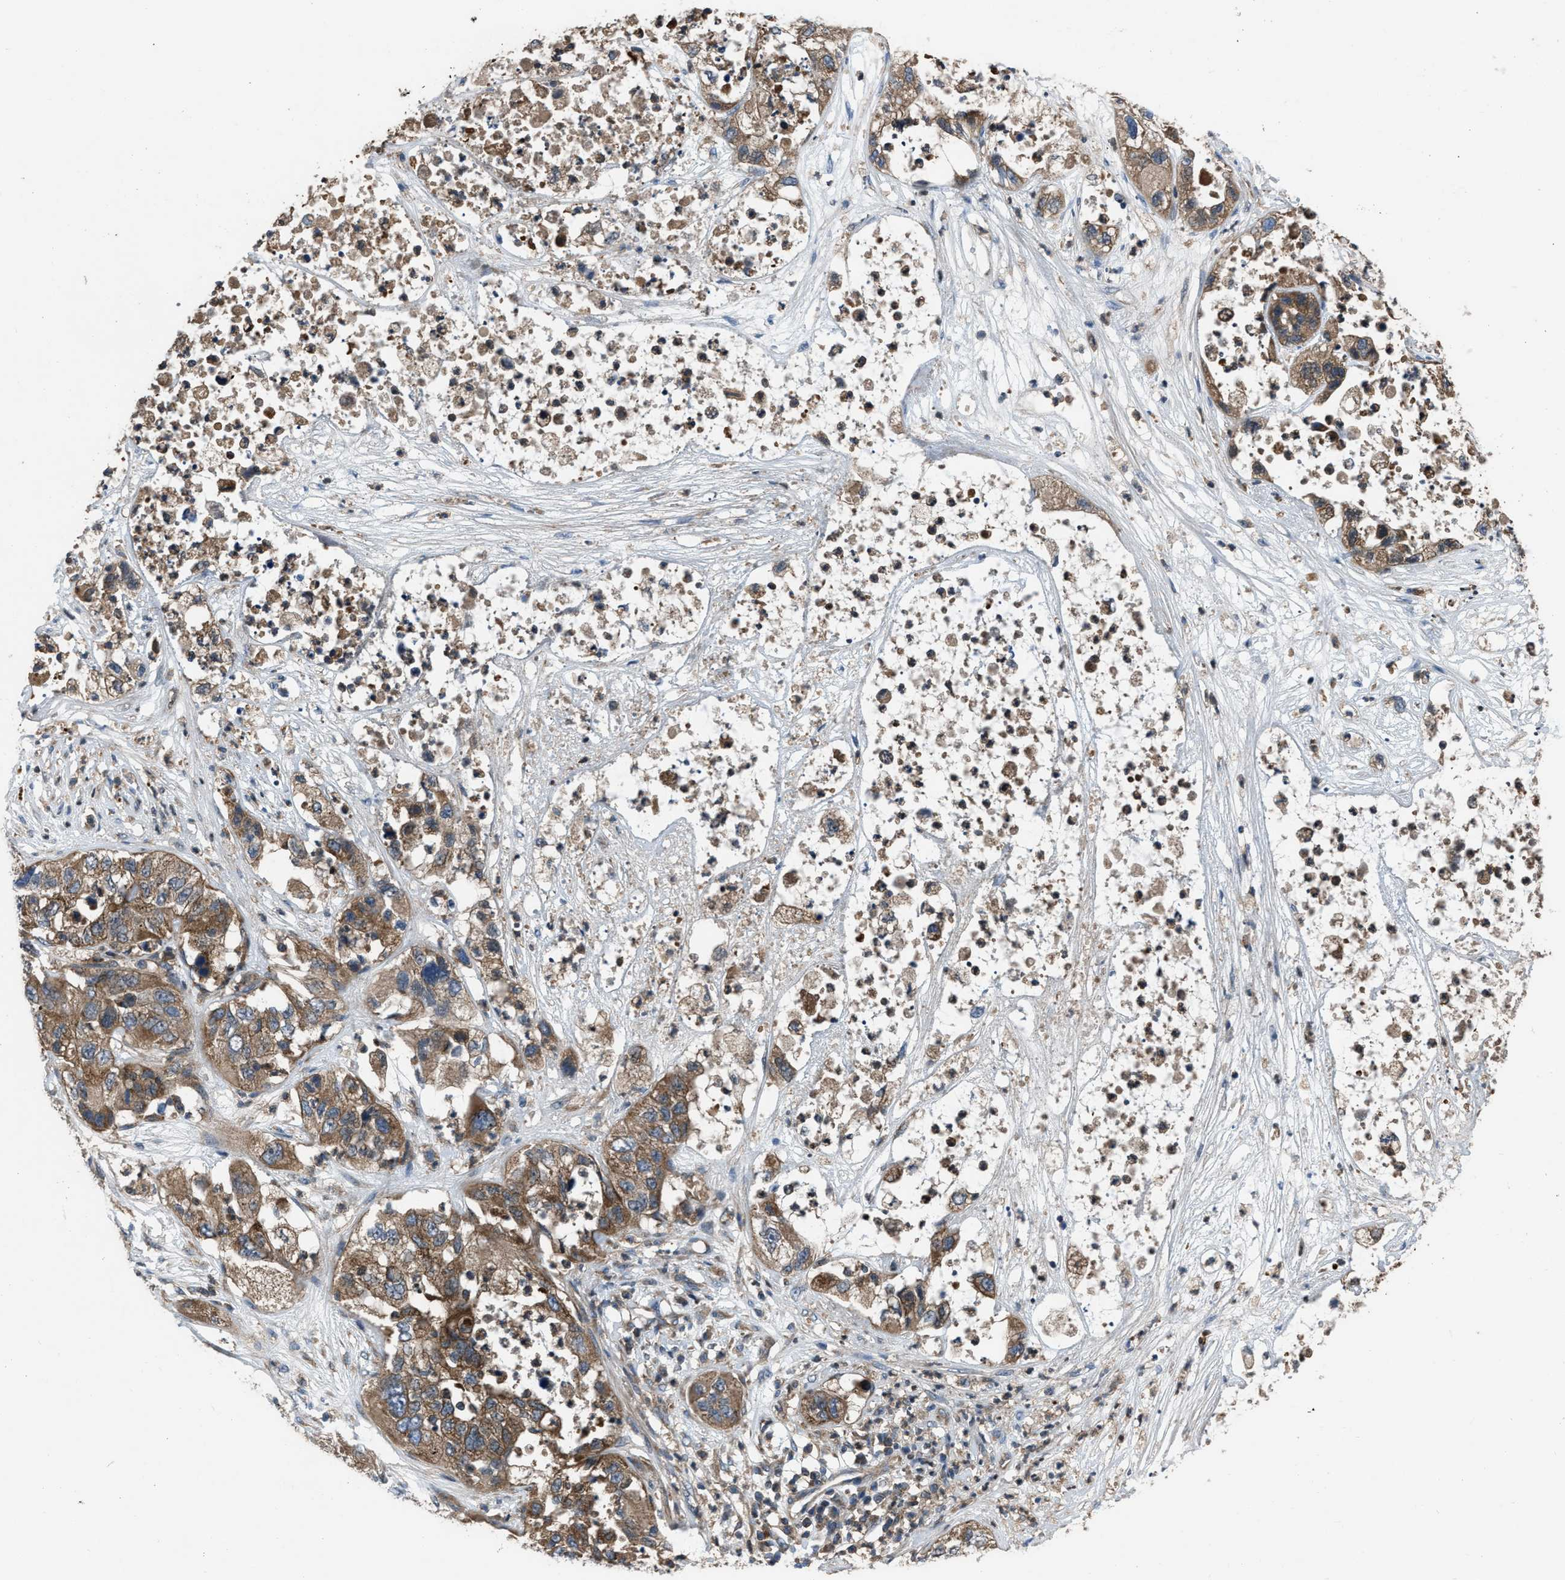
{"staining": {"intensity": "moderate", "quantity": ">75%", "location": "cytoplasmic/membranous"}, "tissue": "pancreatic cancer", "cell_type": "Tumor cells", "image_type": "cancer", "snomed": [{"axis": "morphology", "description": "Adenocarcinoma, NOS"}, {"axis": "topography", "description": "Pancreas"}], "caption": "High-magnification brightfield microscopy of pancreatic cancer (adenocarcinoma) stained with DAB (3,3'-diaminobenzidine) (brown) and counterstained with hematoxylin (blue). tumor cells exhibit moderate cytoplasmic/membranous expression is seen in about>75% of cells. (brown staining indicates protein expression, while blue staining denotes nuclei).", "gene": "USP25", "patient": {"sex": "female", "age": 78}}